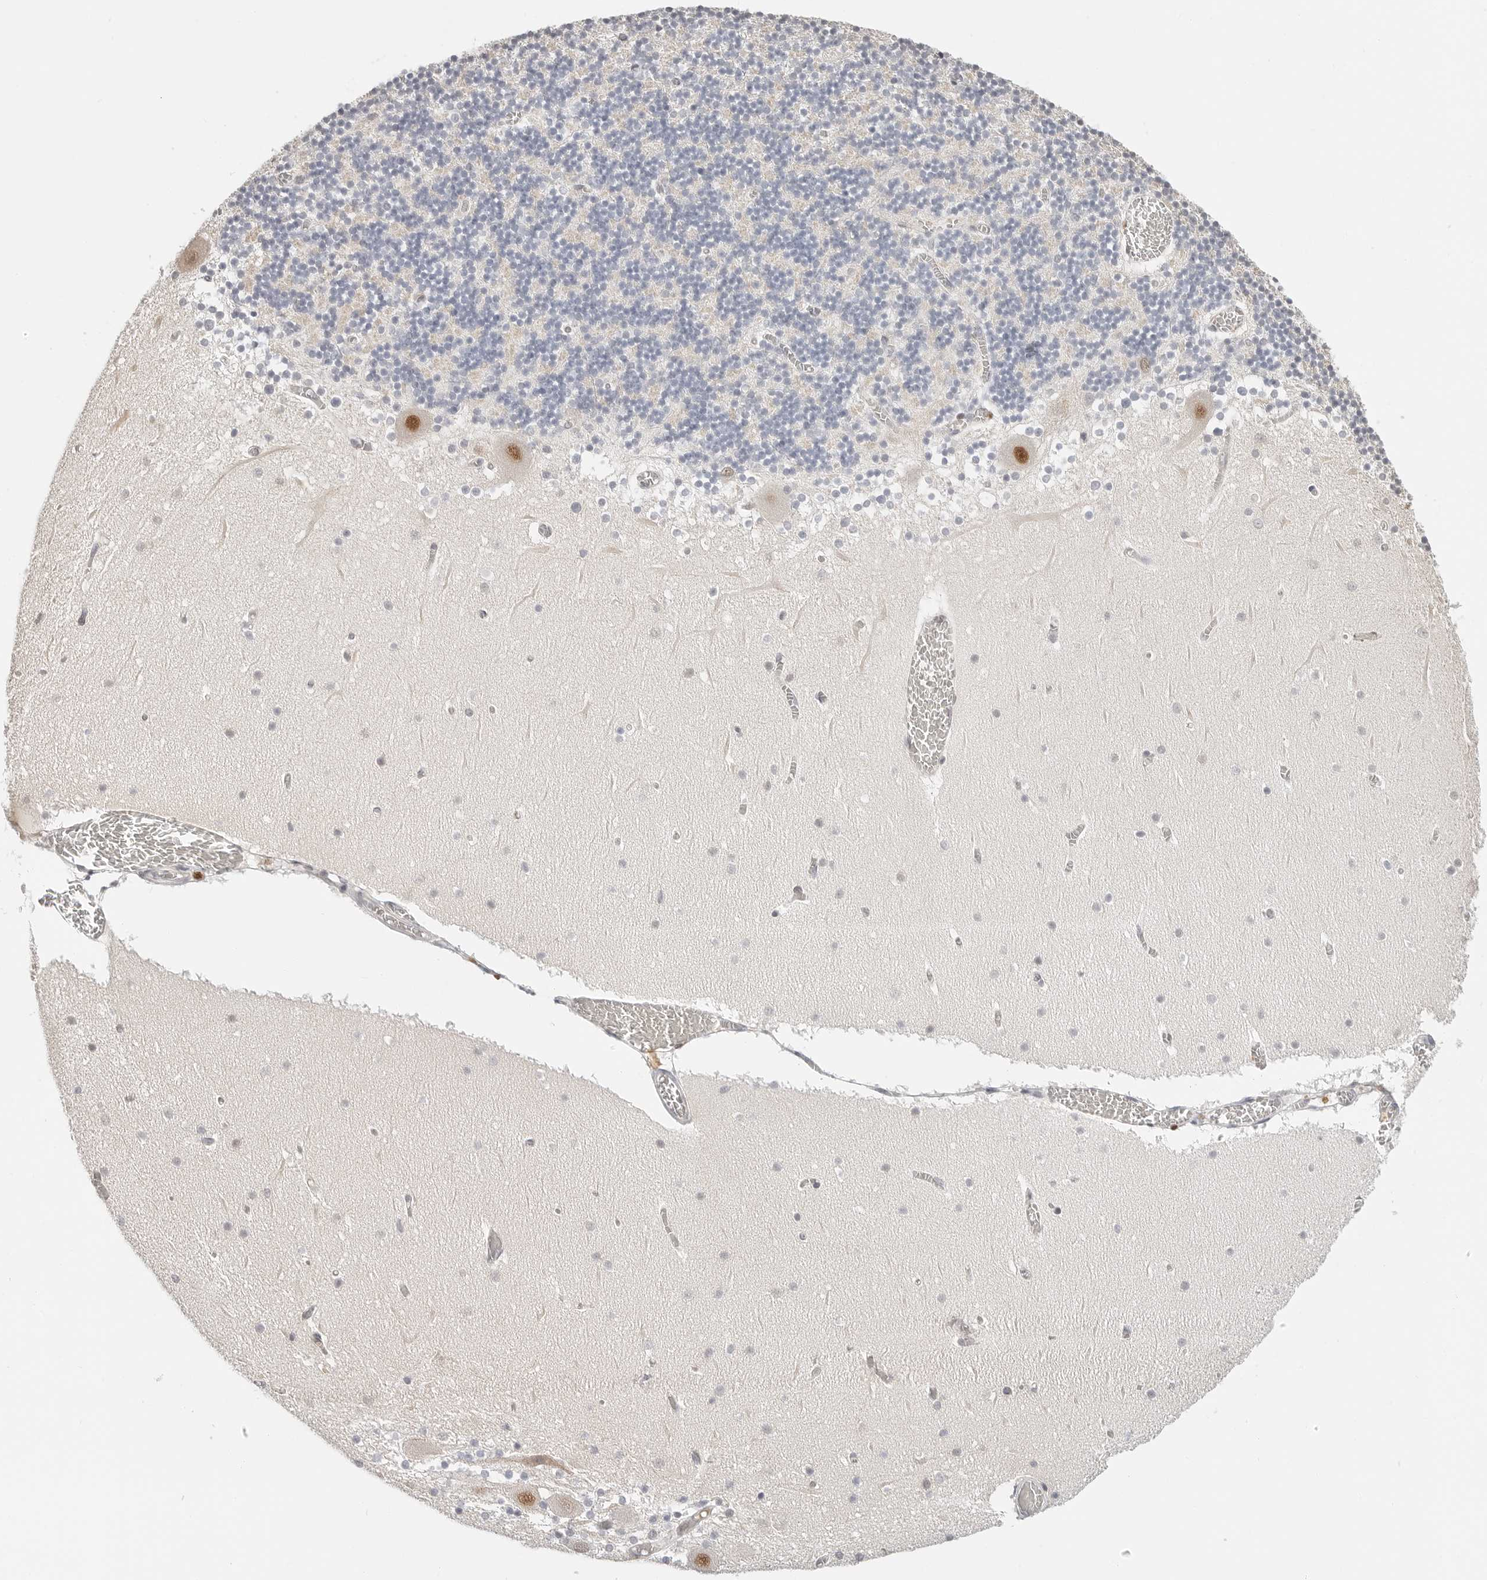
{"staining": {"intensity": "negative", "quantity": "none", "location": "none"}, "tissue": "cerebellum", "cell_type": "Cells in granular layer", "image_type": "normal", "snomed": [{"axis": "morphology", "description": "Normal tissue, NOS"}, {"axis": "topography", "description": "Cerebellum"}], "caption": "High power microscopy photomicrograph of an immunohistochemistry (IHC) micrograph of benign cerebellum, revealing no significant expression in cells in granular layer. The staining is performed using DAB (3,3'-diaminobenzidine) brown chromogen with nuclei counter-stained in using hematoxylin.", "gene": "TSEN2", "patient": {"sex": "female", "age": 28}}